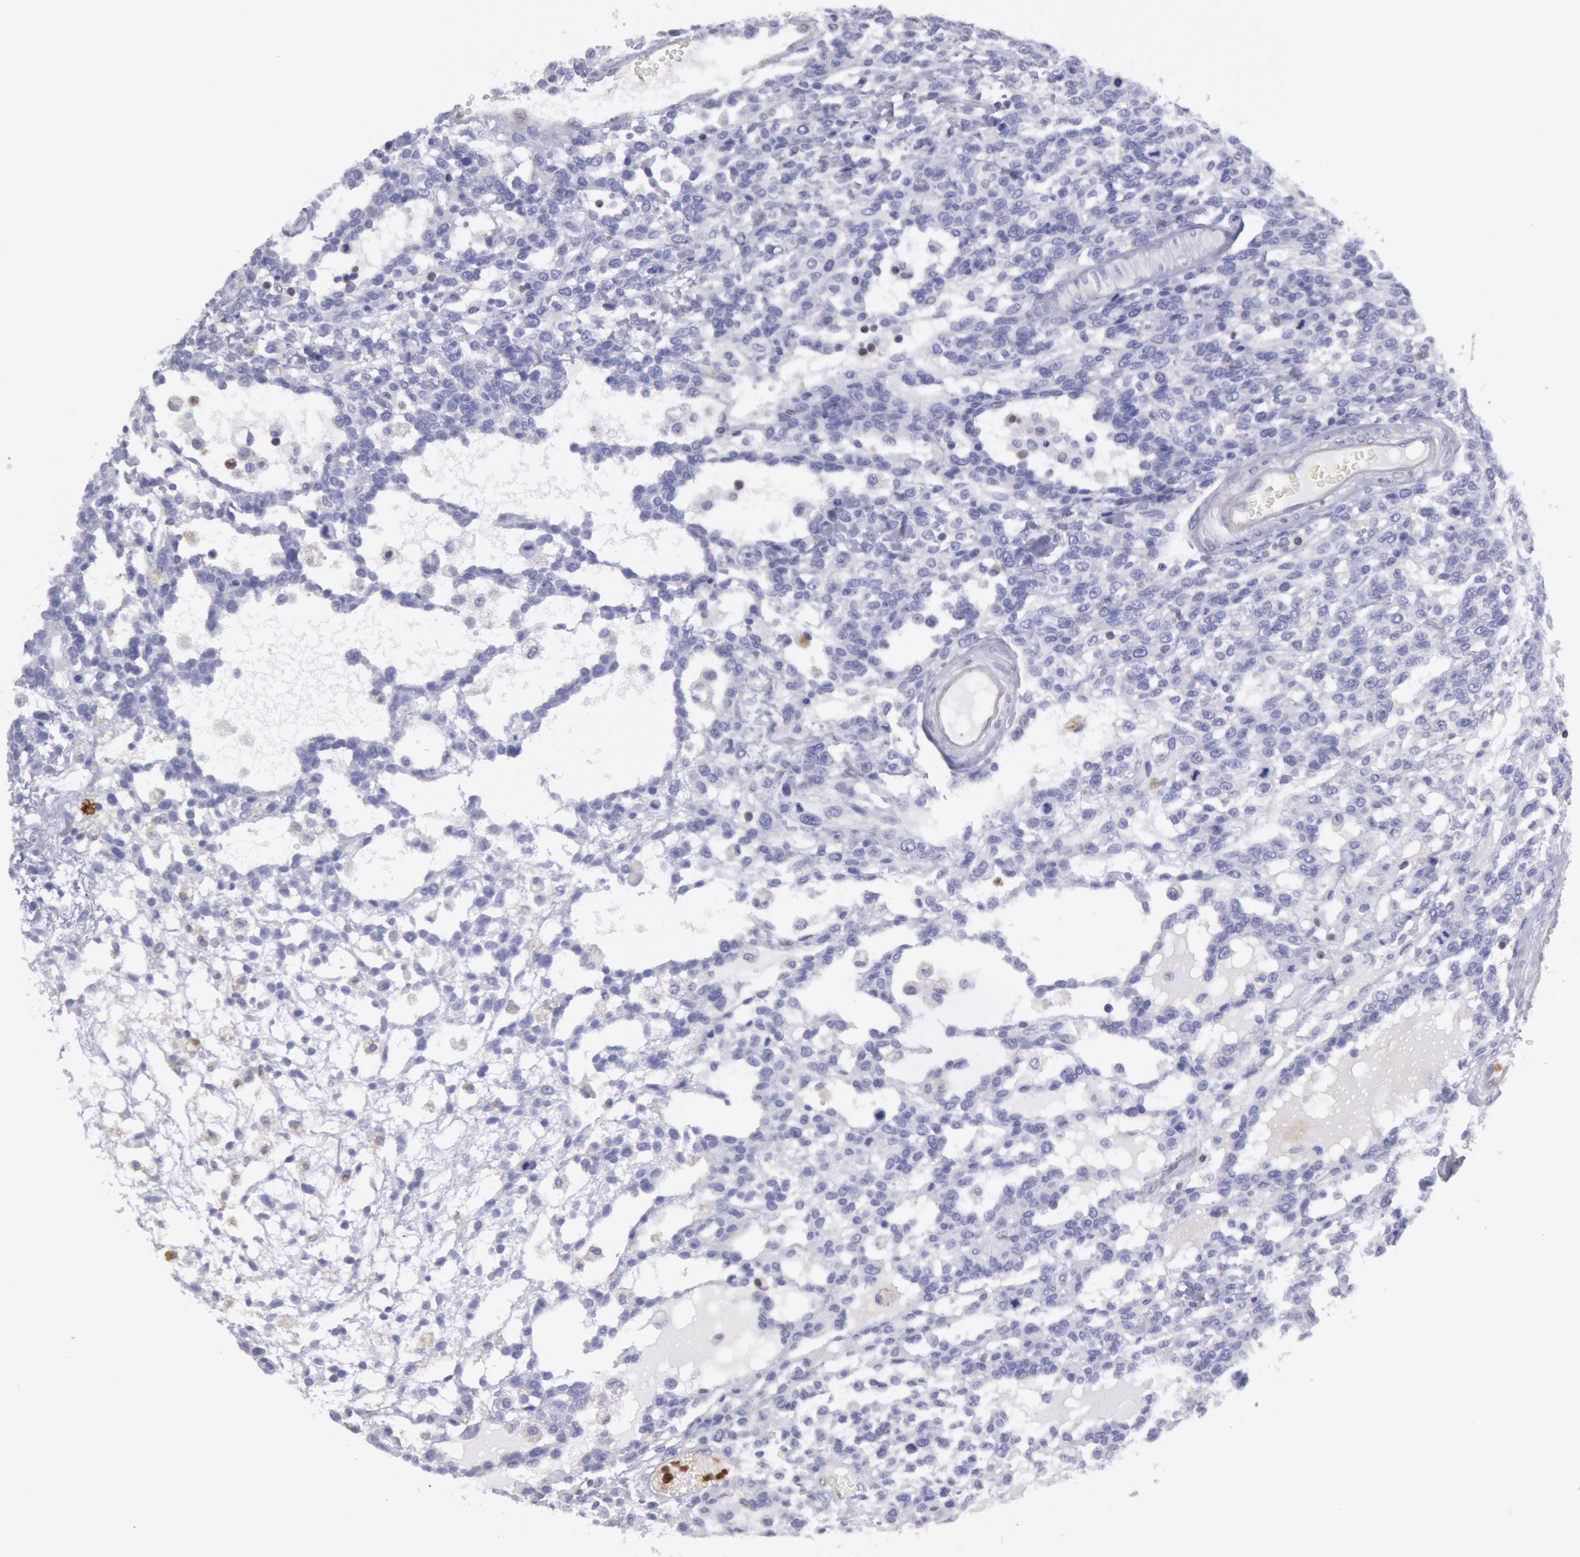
{"staining": {"intensity": "negative", "quantity": "none", "location": "none"}, "tissue": "glioma", "cell_type": "Tumor cells", "image_type": "cancer", "snomed": [{"axis": "morphology", "description": "Glioma, malignant, High grade"}, {"axis": "topography", "description": "Brain"}], "caption": "An IHC micrograph of malignant glioma (high-grade) is shown. There is no staining in tumor cells of malignant glioma (high-grade).", "gene": "RAB27A", "patient": {"sex": "male", "age": 66}}